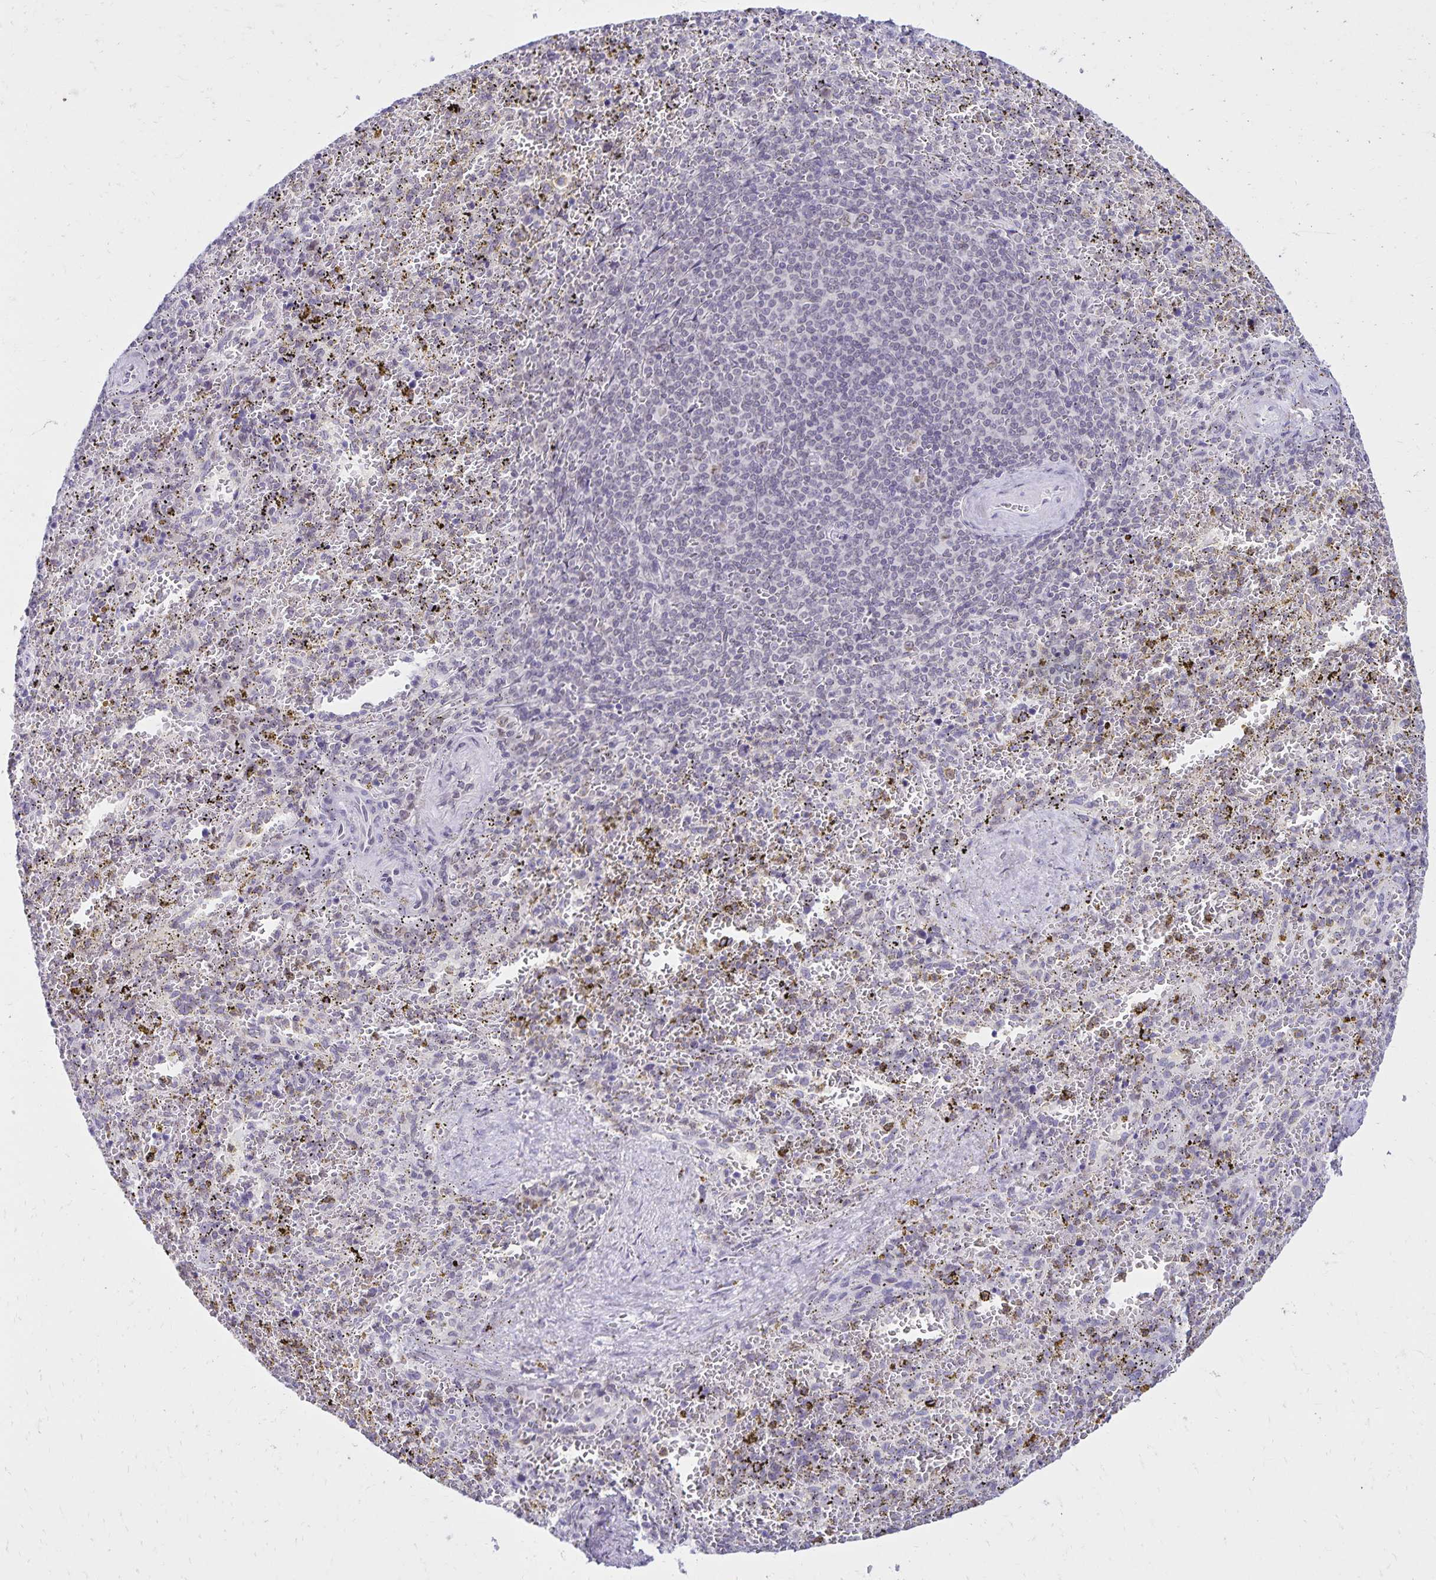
{"staining": {"intensity": "negative", "quantity": "none", "location": "none"}, "tissue": "spleen", "cell_type": "Cells in red pulp", "image_type": "normal", "snomed": [{"axis": "morphology", "description": "Normal tissue, NOS"}, {"axis": "topography", "description": "Spleen"}], "caption": "Immunohistochemistry (IHC) histopathology image of benign spleen stained for a protein (brown), which demonstrates no expression in cells in red pulp. (Brightfield microscopy of DAB (3,3'-diaminobenzidine) immunohistochemistry at high magnification).", "gene": "FAM166C", "patient": {"sex": "female", "age": 50}}